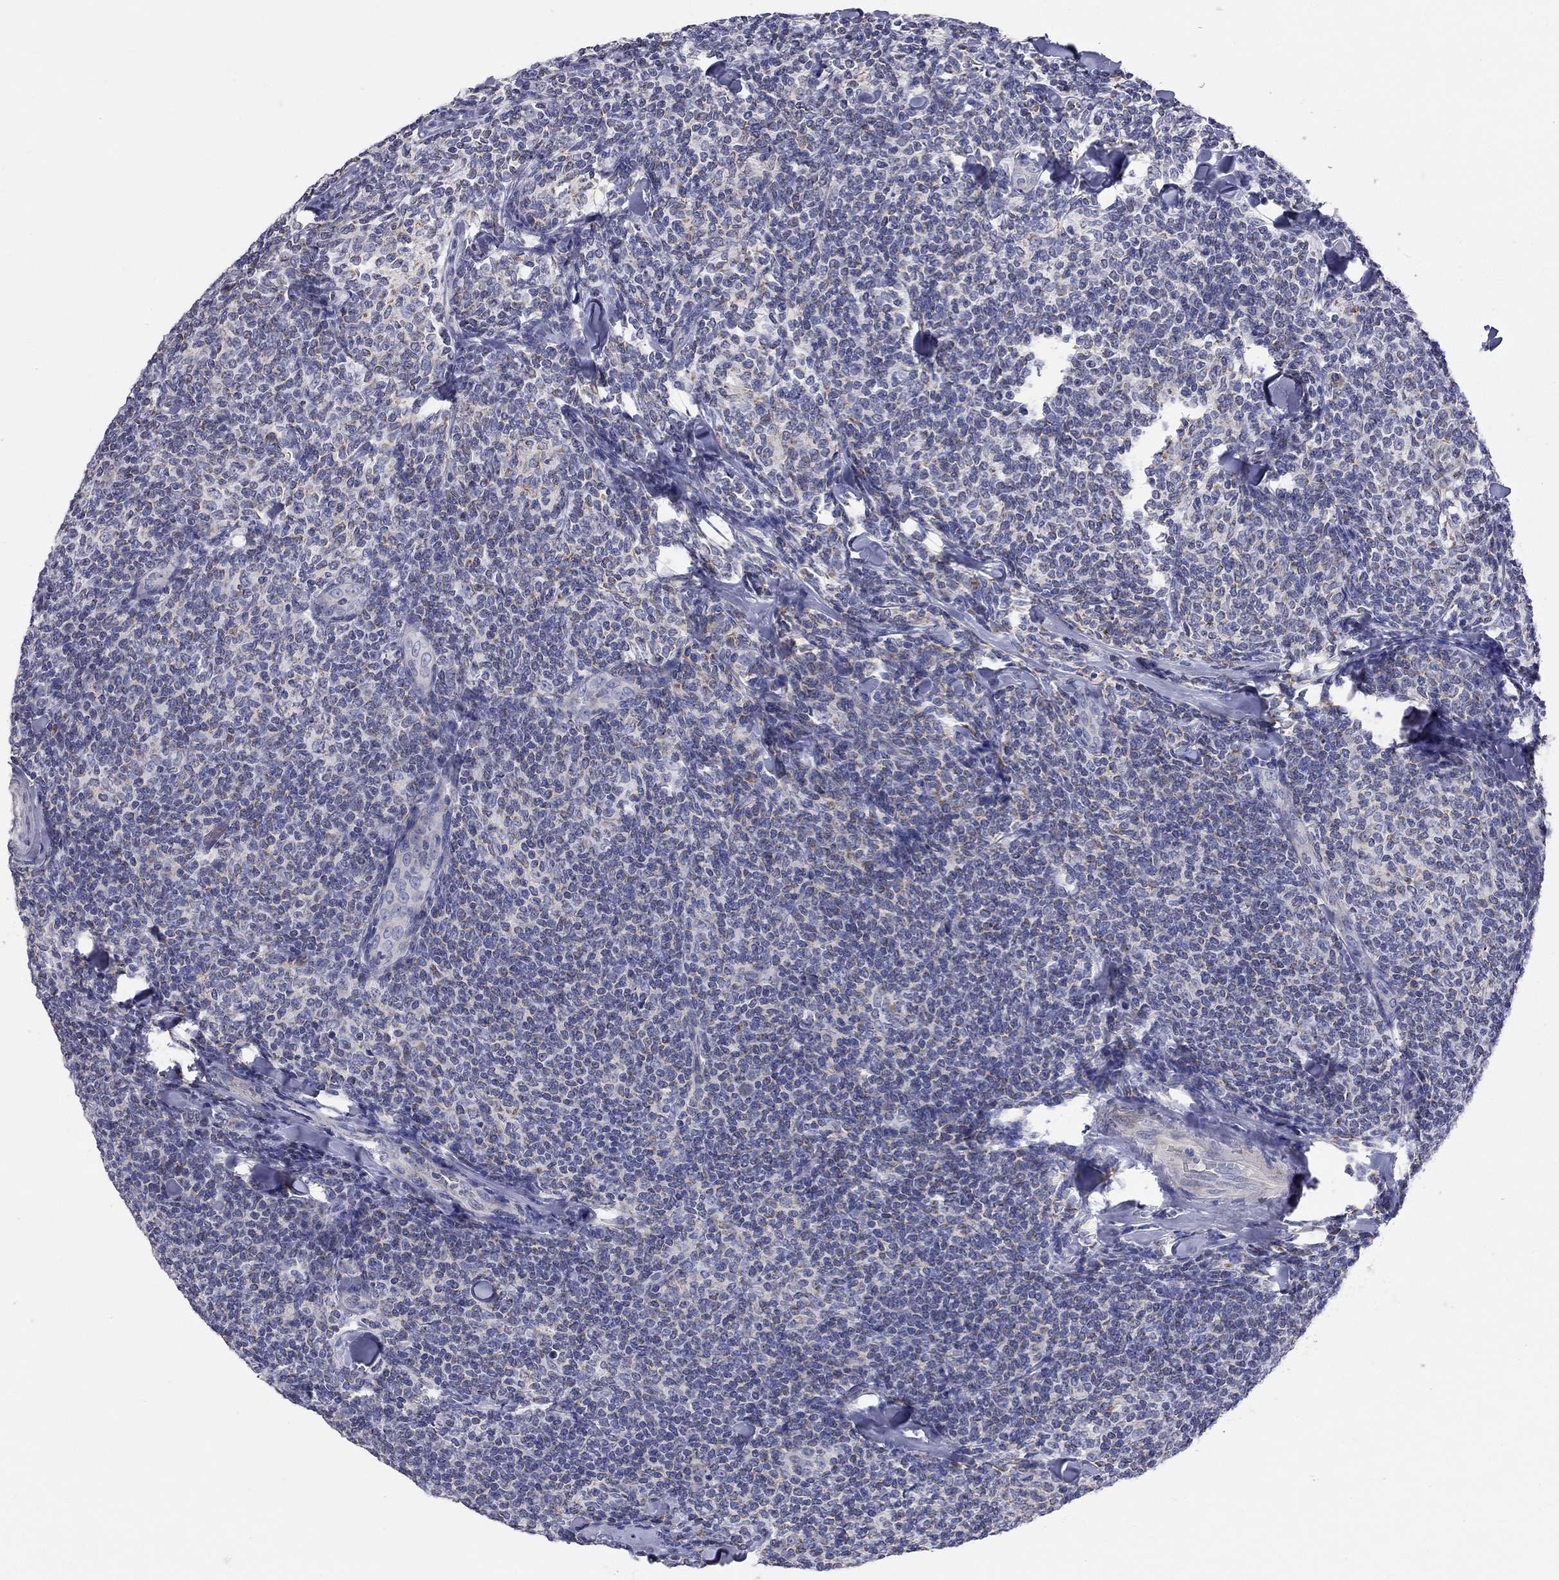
{"staining": {"intensity": "negative", "quantity": "none", "location": "none"}, "tissue": "lymphoma", "cell_type": "Tumor cells", "image_type": "cancer", "snomed": [{"axis": "morphology", "description": "Malignant lymphoma, non-Hodgkin's type, Low grade"}, {"axis": "topography", "description": "Lymph node"}], "caption": "High power microscopy micrograph of an IHC photomicrograph of lymphoma, revealing no significant staining in tumor cells.", "gene": "RCAN1", "patient": {"sex": "female", "age": 56}}